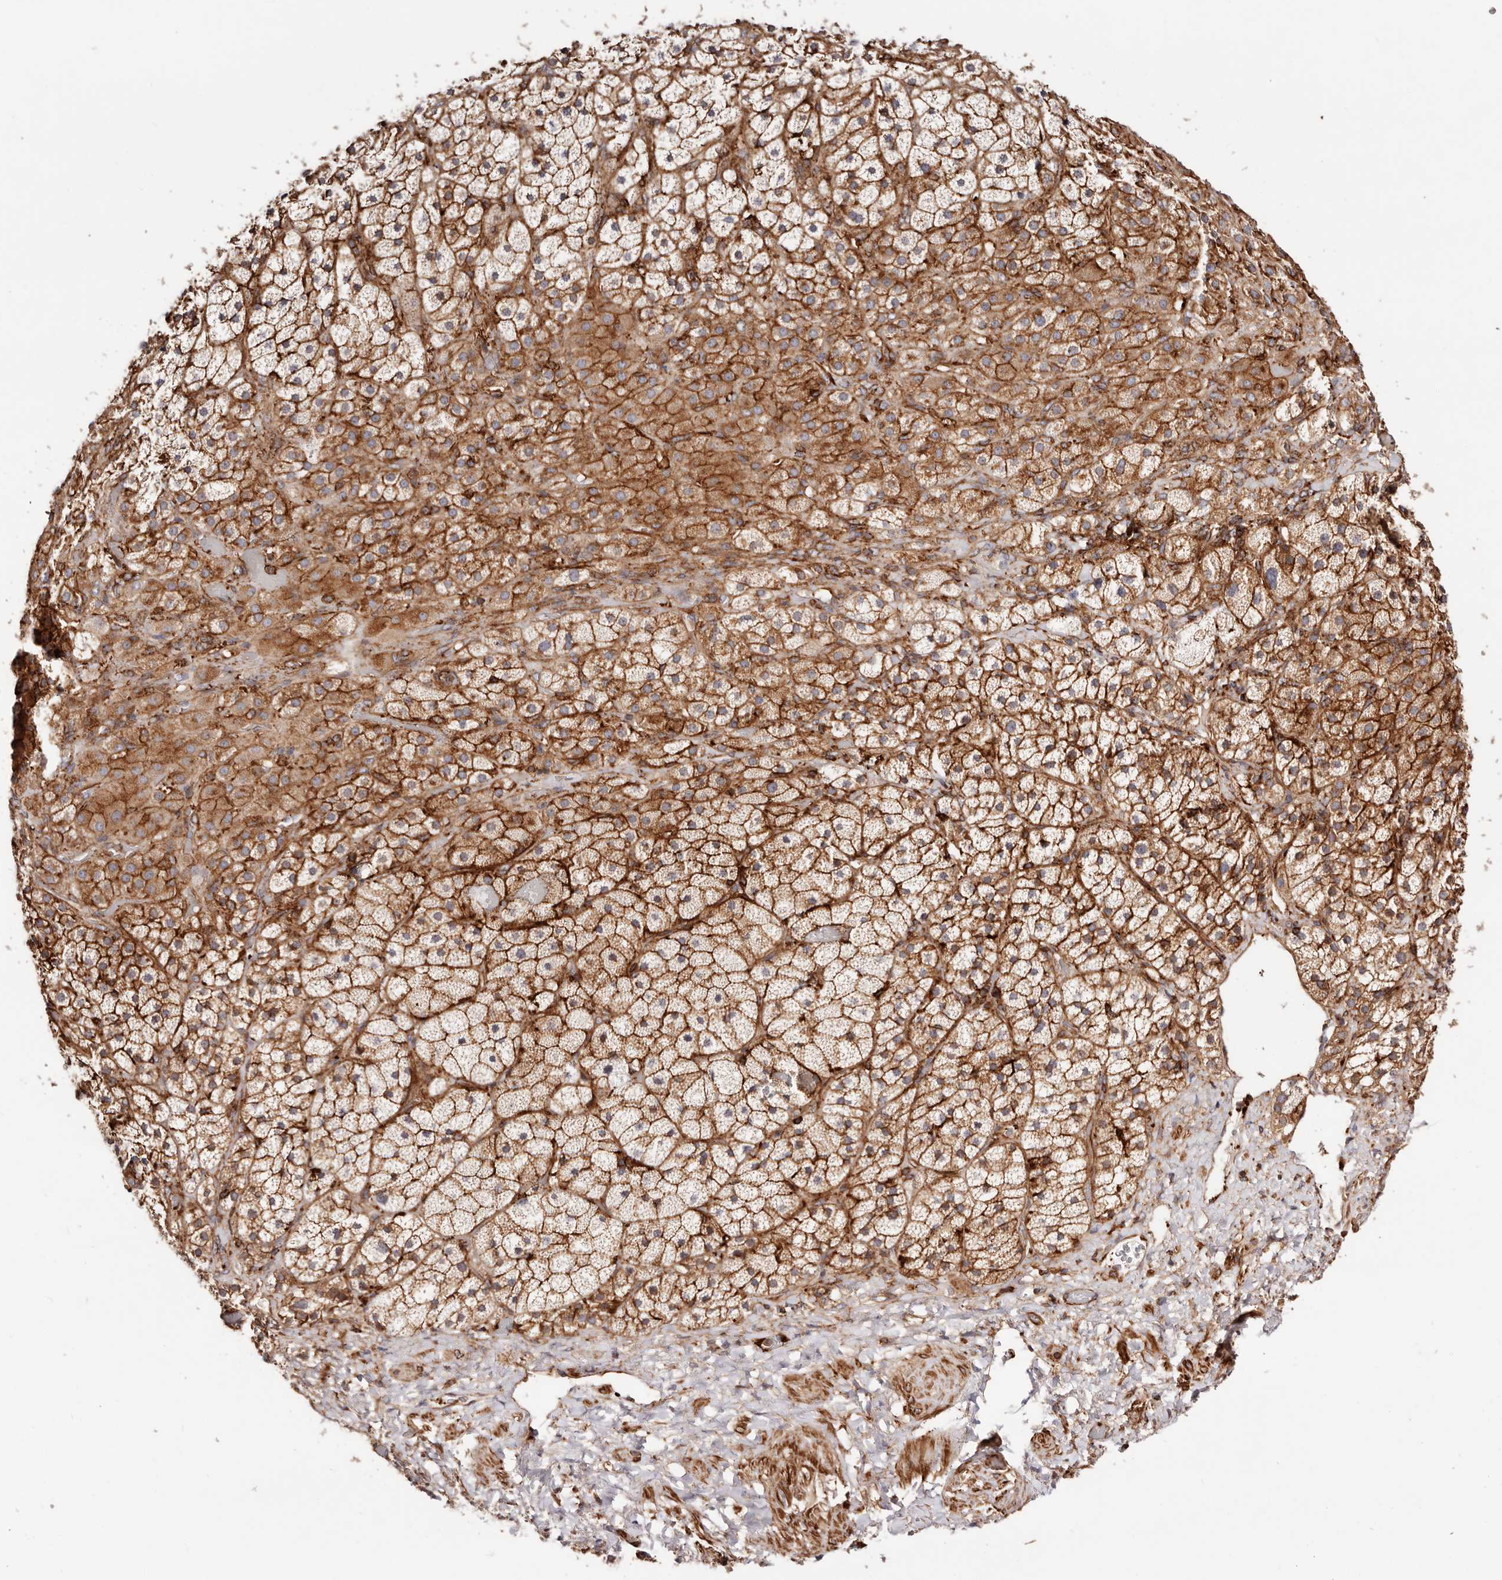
{"staining": {"intensity": "strong", "quantity": ">75%", "location": "cytoplasmic/membranous"}, "tissue": "adrenal gland", "cell_type": "Glandular cells", "image_type": "normal", "snomed": [{"axis": "morphology", "description": "Normal tissue, NOS"}, {"axis": "topography", "description": "Adrenal gland"}], "caption": "Immunohistochemistry (DAB) staining of normal adrenal gland reveals strong cytoplasmic/membranous protein positivity in approximately >75% of glandular cells.", "gene": "PTPN22", "patient": {"sex": "male", "age": 57}}